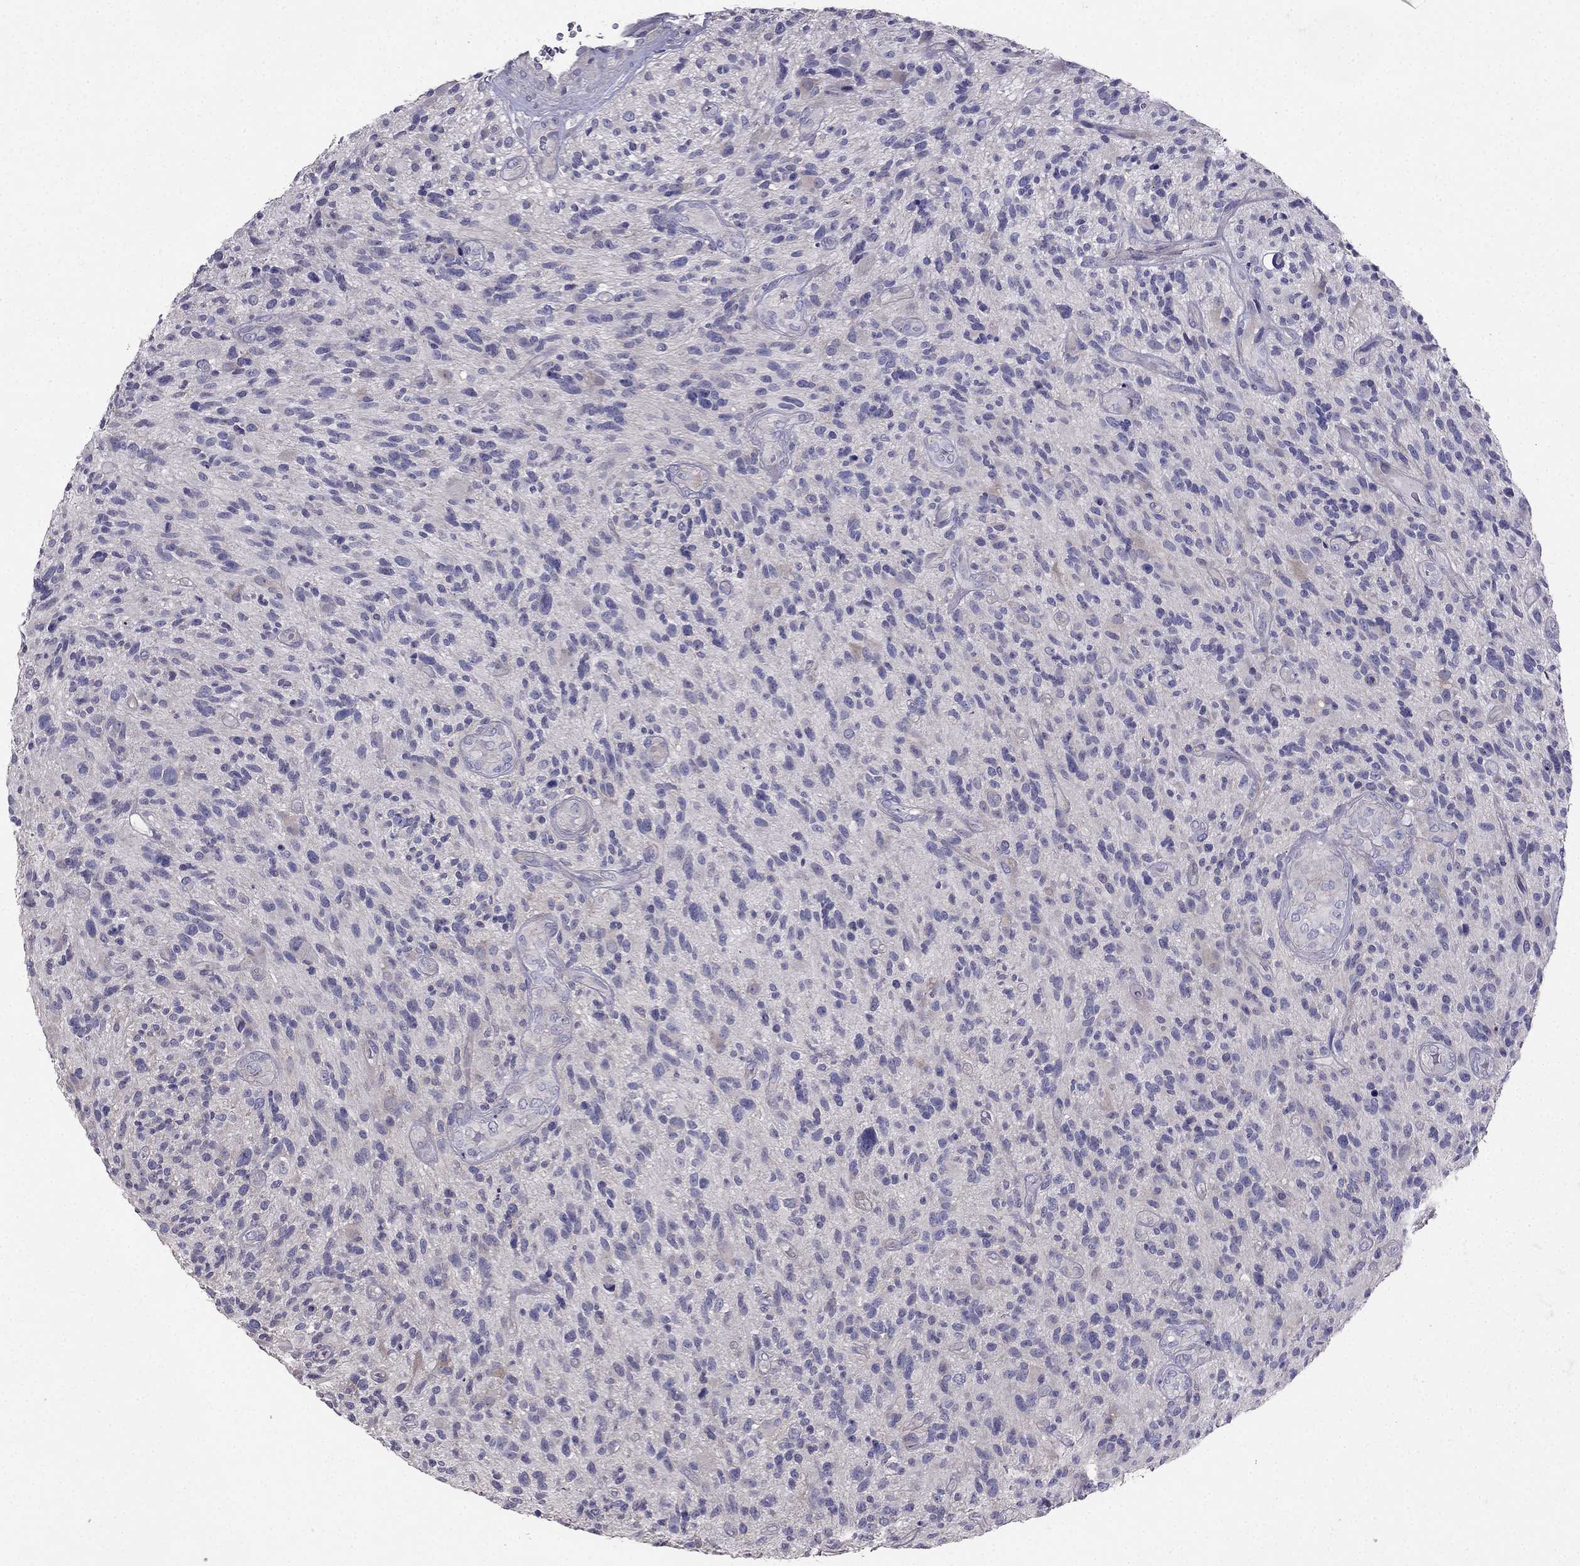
{"staining": {"intensity": "negative", "quantity": "none", "location": "none"}, "tissue": "glioma", "cell_type": "Tumor cells", "image_type": "cancer", "snomed": [{"axis": "morphology", "description": "Glioma, malignant, High grade"}, {"axis": "topography", "description": "Brain"}], "caption": "IHC histopathology image of malignant glioma (high-grade) stained for a protein (brown), which shows no staining in tumor cells.", "gene": "AS3MT", "patient": {"sex": "male", "age": 47}}